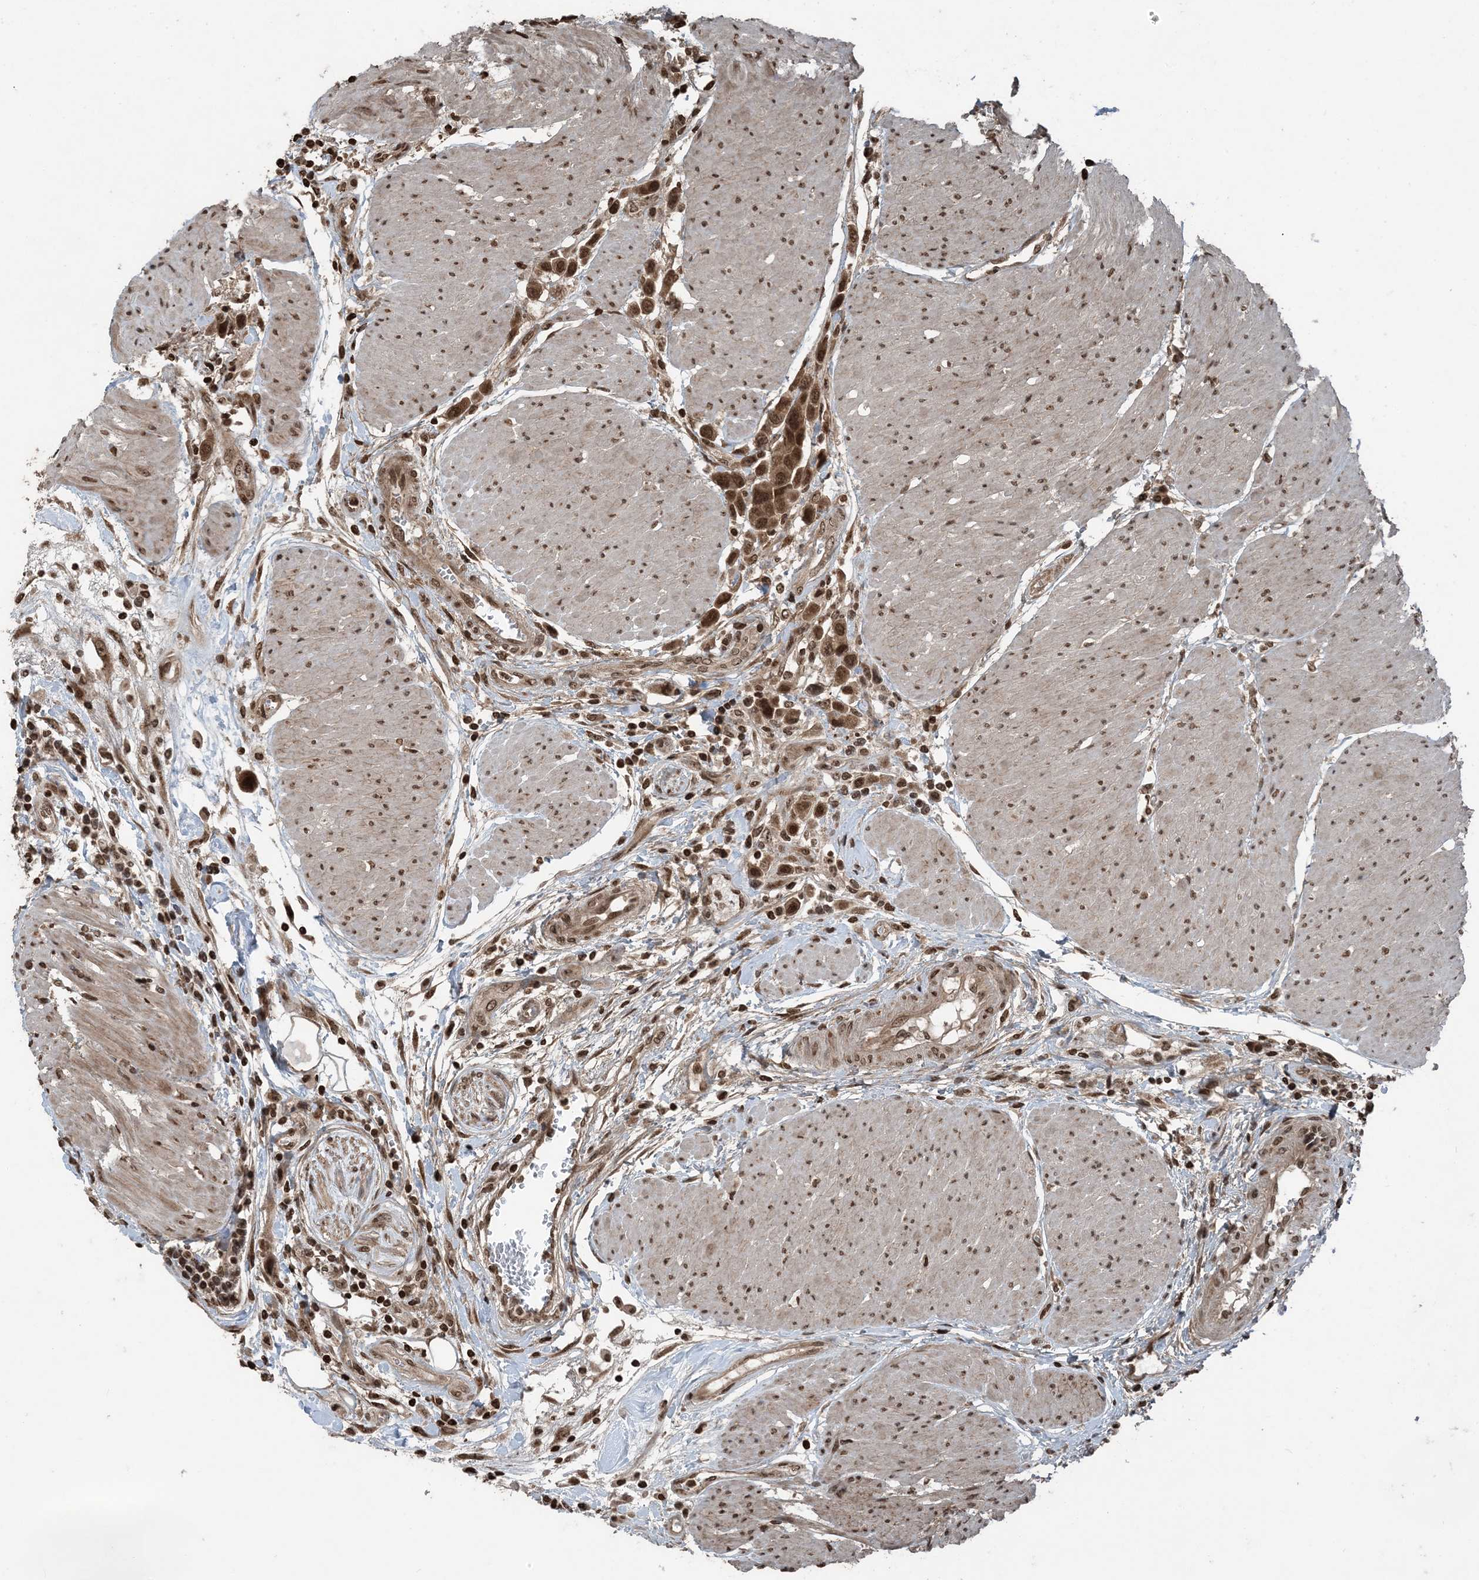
{"staining": {"intensity": "moderate", "quantity": ">75%", "location": "cytoplasmic/membranous,nuclear"}, "tissue": "urothelial cancer", "cell_type": "Tumor cells", "image_type": "cancer", "snomed": [{"axis": "morphology", "description": "Urothelial carcinoma, High grade"}, {"axis": "topography", "description": "Urinary bladder"}], "caption": "An image of urothelial cancer stained for a protein reveals moderate cytoplasmic/membranous and nuclear brown staining in tumor cells.", "gene": "ZFAND2B", "patient": {"sex": "male", "age": 50}}